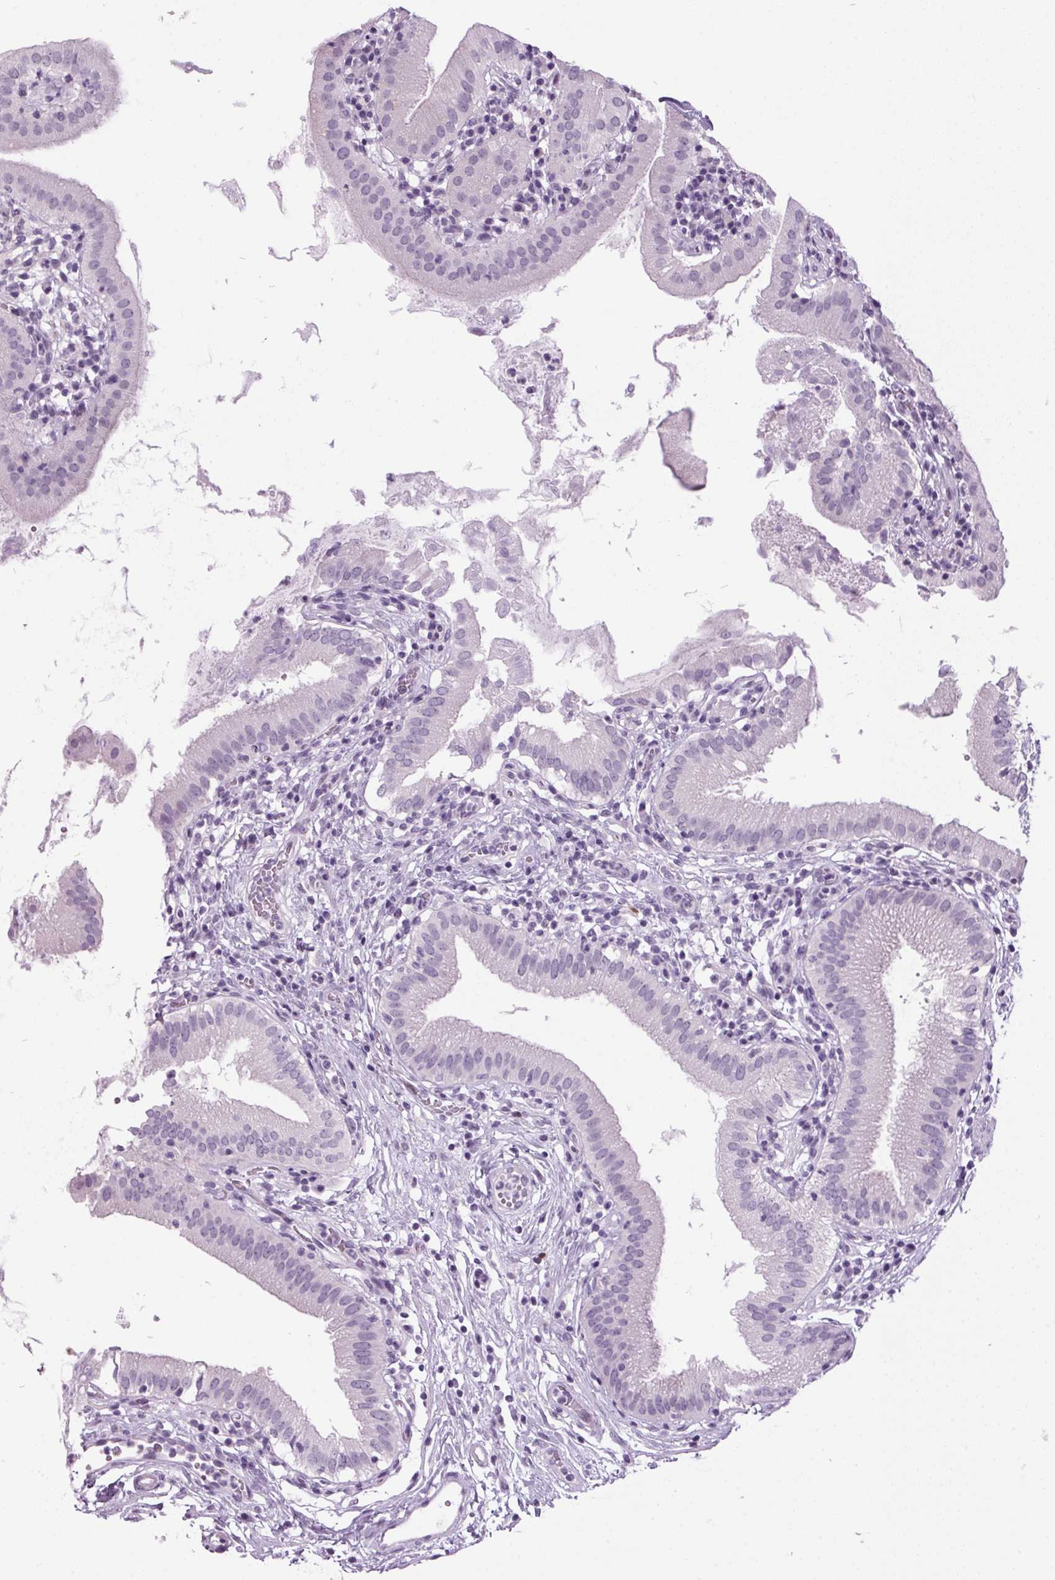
{"staining": {"intensity": "negative", "quantity": "none", "location": "none"}, "tissue": "gallbladder", "cell_type": "Glandular cells", "image_type": "normal", "snomed": [{"axis": "morphology", "description": "Normal tissue, NOS"}, {"axis": "topography", "description": "Gallbladder"}], "caption": "IHC micrograph of unremarkable human gallbladder stained for a protein (brown), which shows no expression in glandular cells.", "gene": "ODAD2", "patient": {"sex": "female", "age": 65}}